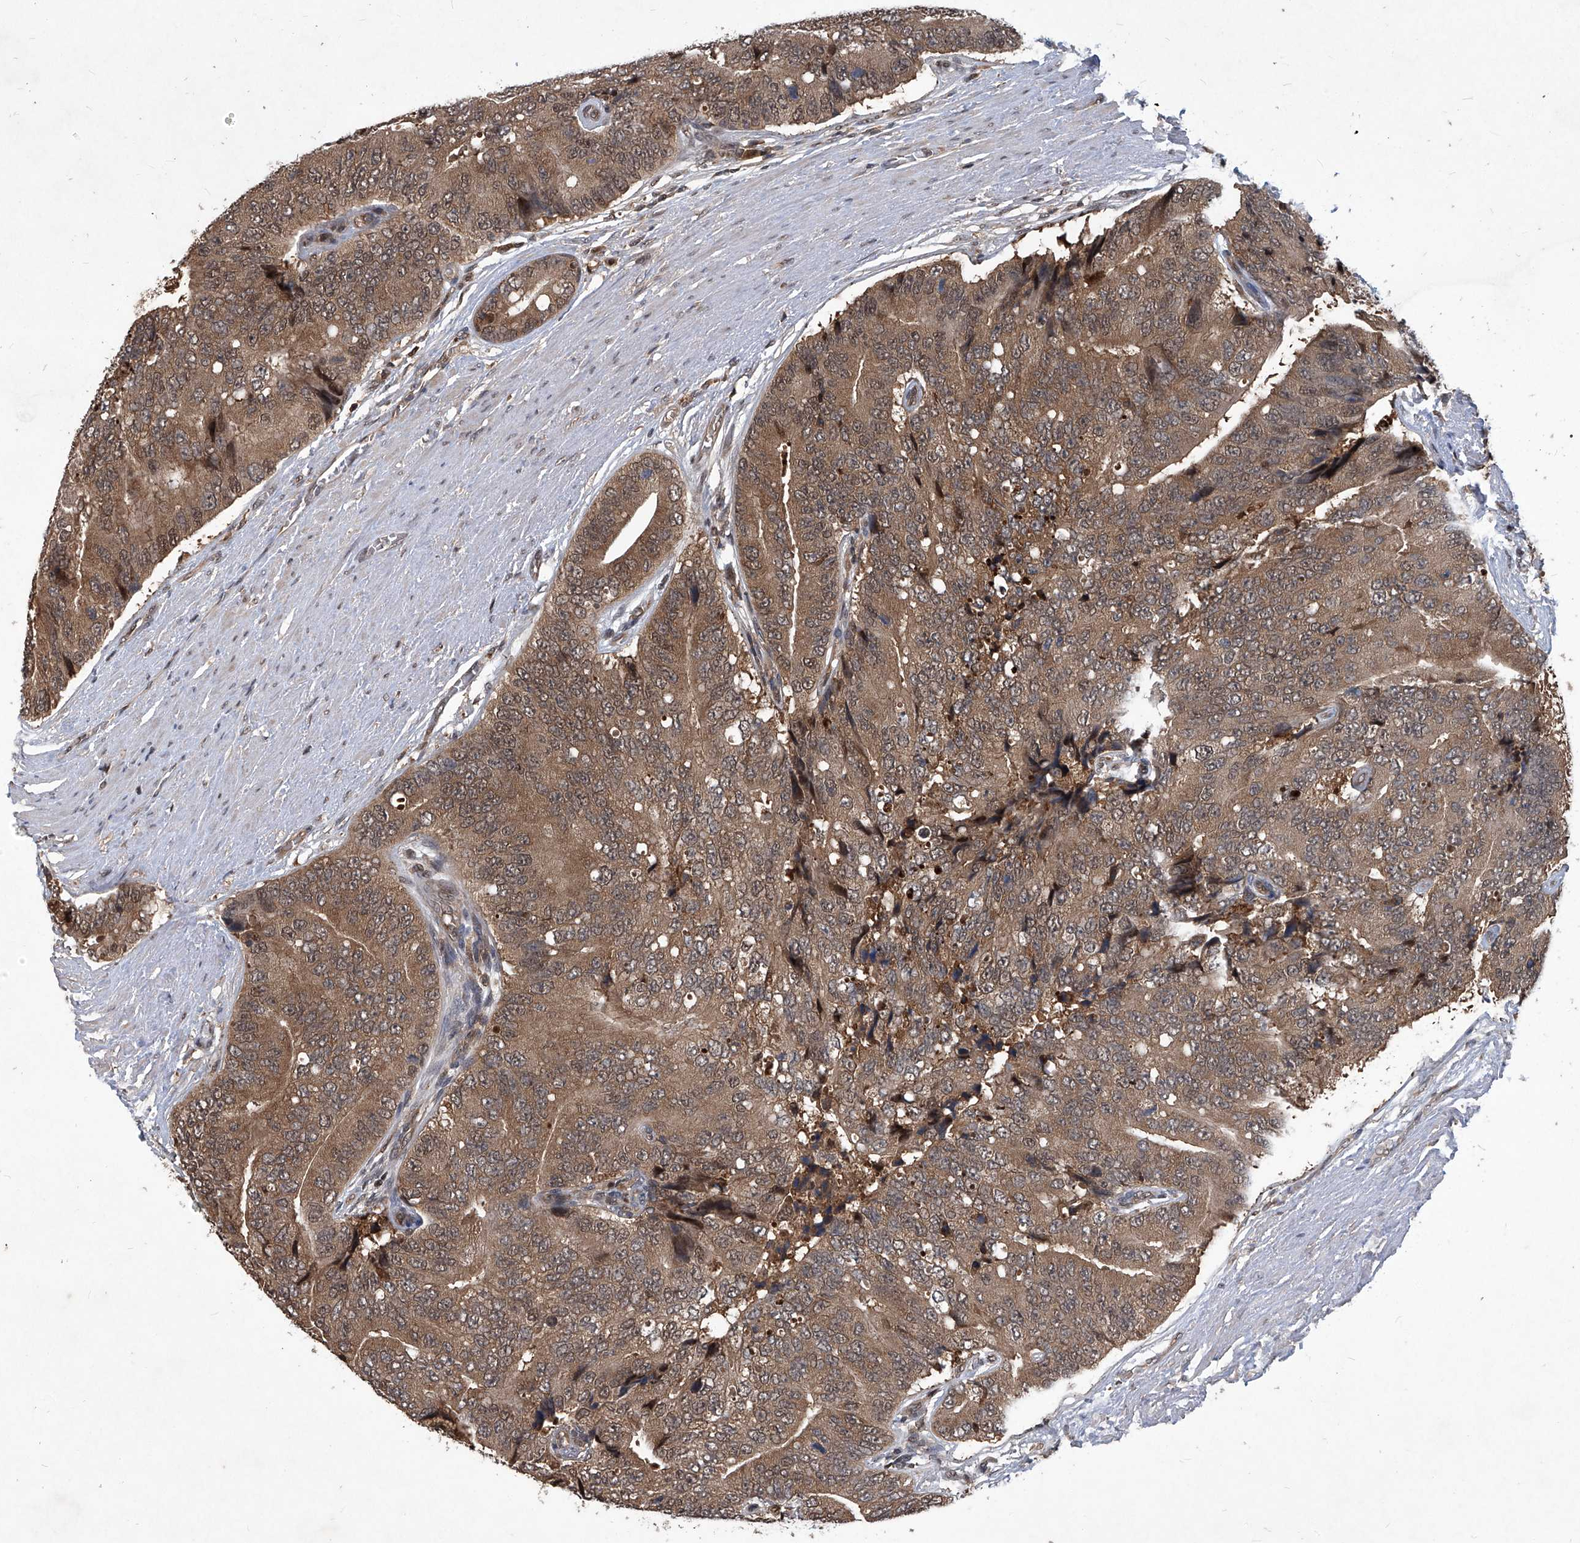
{"staining": {"intensity": "moderate", "quantity": ">75%", "location": "cytoplasmic/membranous"}, "tissue": "prostate cancer", "cell_type": "Tumor cells", "image_type": "cancer", "snomed": [{"axis": "morphology", "description": "Adenocarcinoma, High grade"}, {"axis": "topography", "description": "Prostate"}], "caption": "Prostate cancer (adenocarcinoma (high-grade)) stained with a protein marker demonstrates moderate staining in tumor cells.", "gene": "PSMB1", "patient": {"sex": "male", "age": 70}}